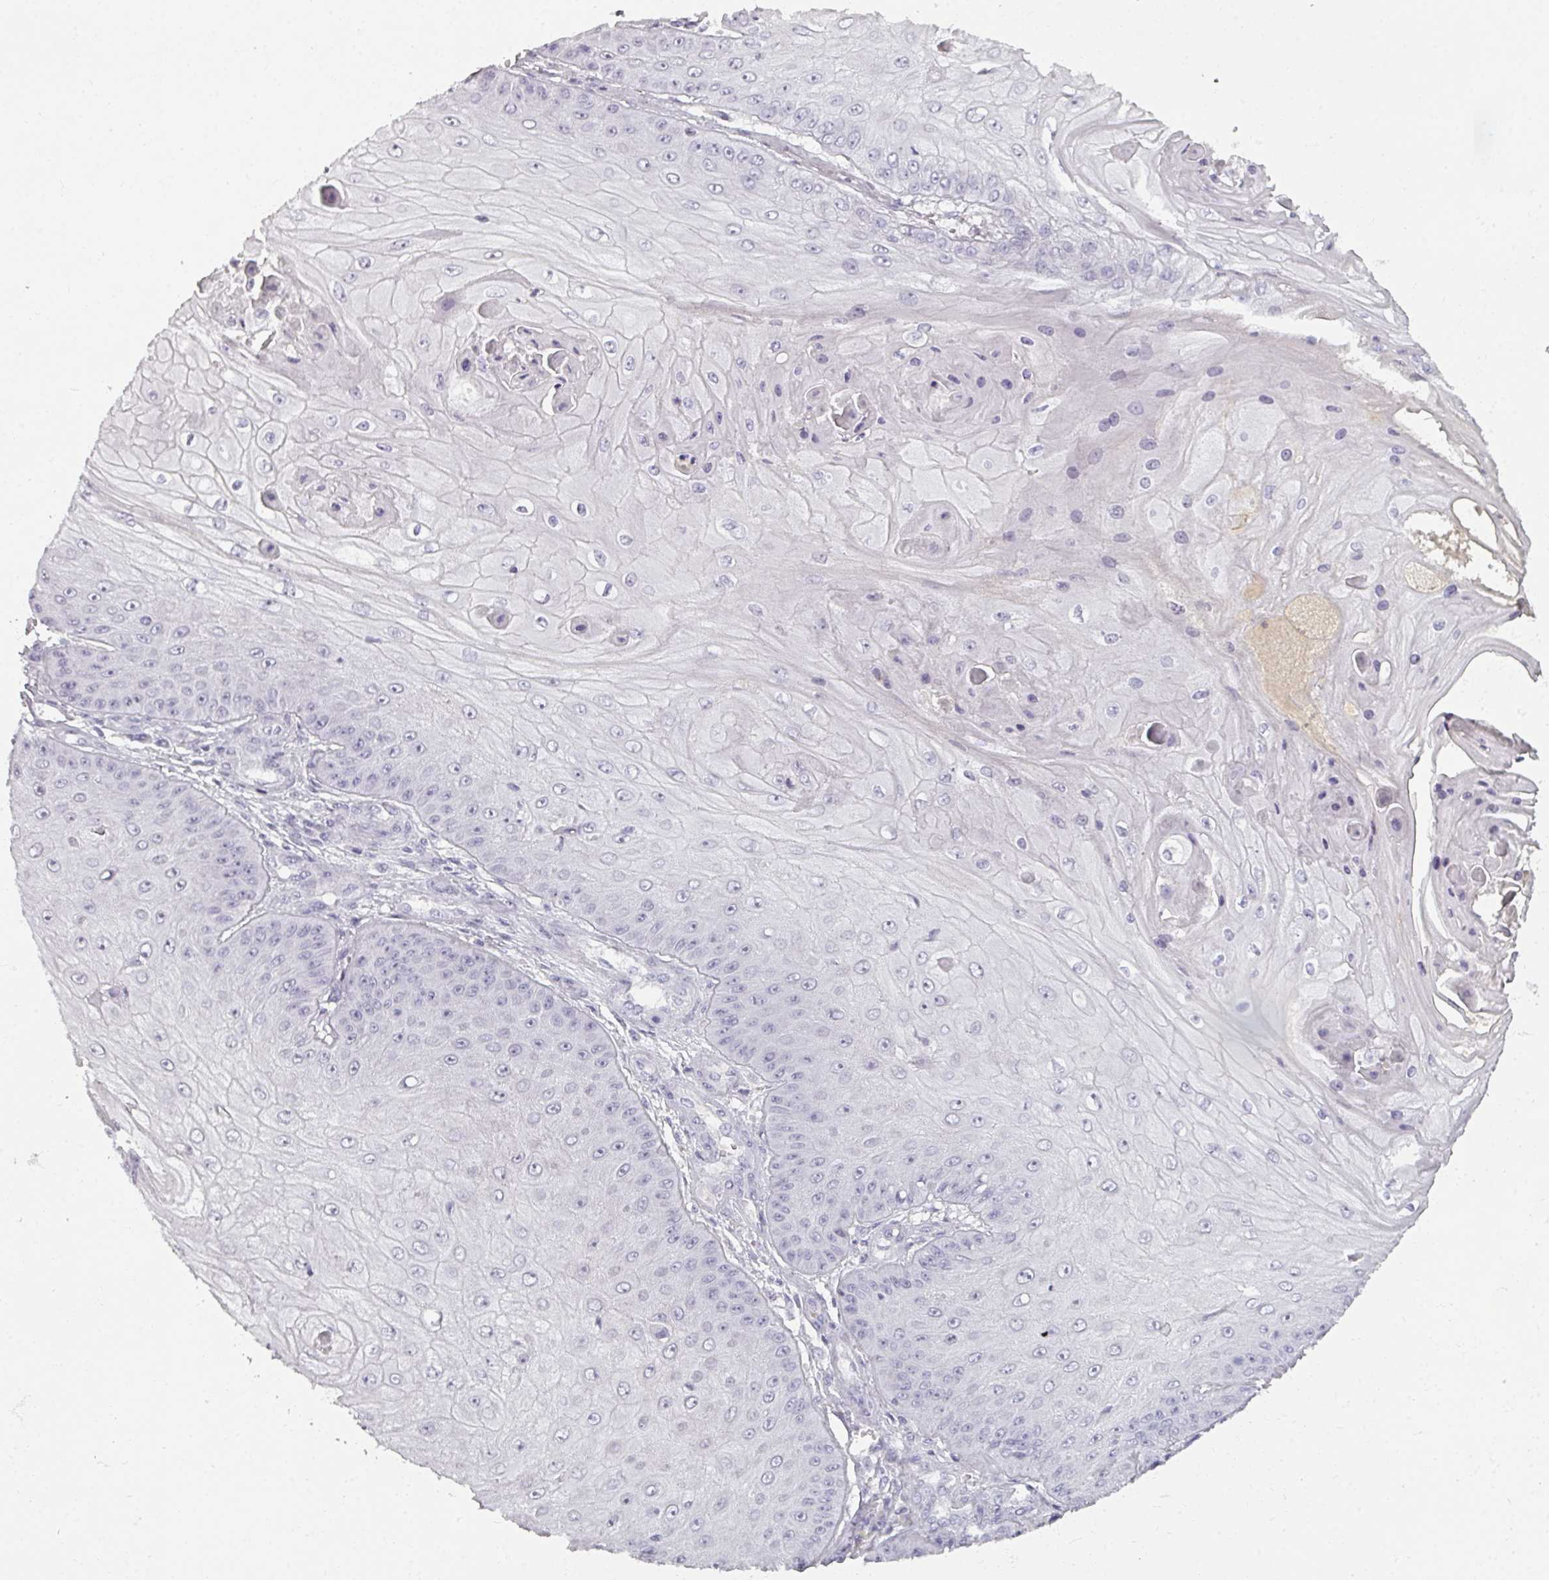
{"staining": {"intensity": "negative", "quantity": "none", "location": "none"}, "tissue": "skin cancer", "cell_type": "Tumor cells", "image_type": "cancer", "snomed": [{"axis": "morphology", "description": "Squamous cell carcinoma, NOS"}, {"axis": "topography", "description": "Skin"}], "caption": "Immunohistochemistry (IHC) micrograph of neoplastic tissue: human squamous cell carcinoma (skin) stained with DAB displays no significant protein expression in tumor cells. Nuclei are stained in blue.", "gene": "REG3G", "patient": {"sex": "male", "age": 70}}